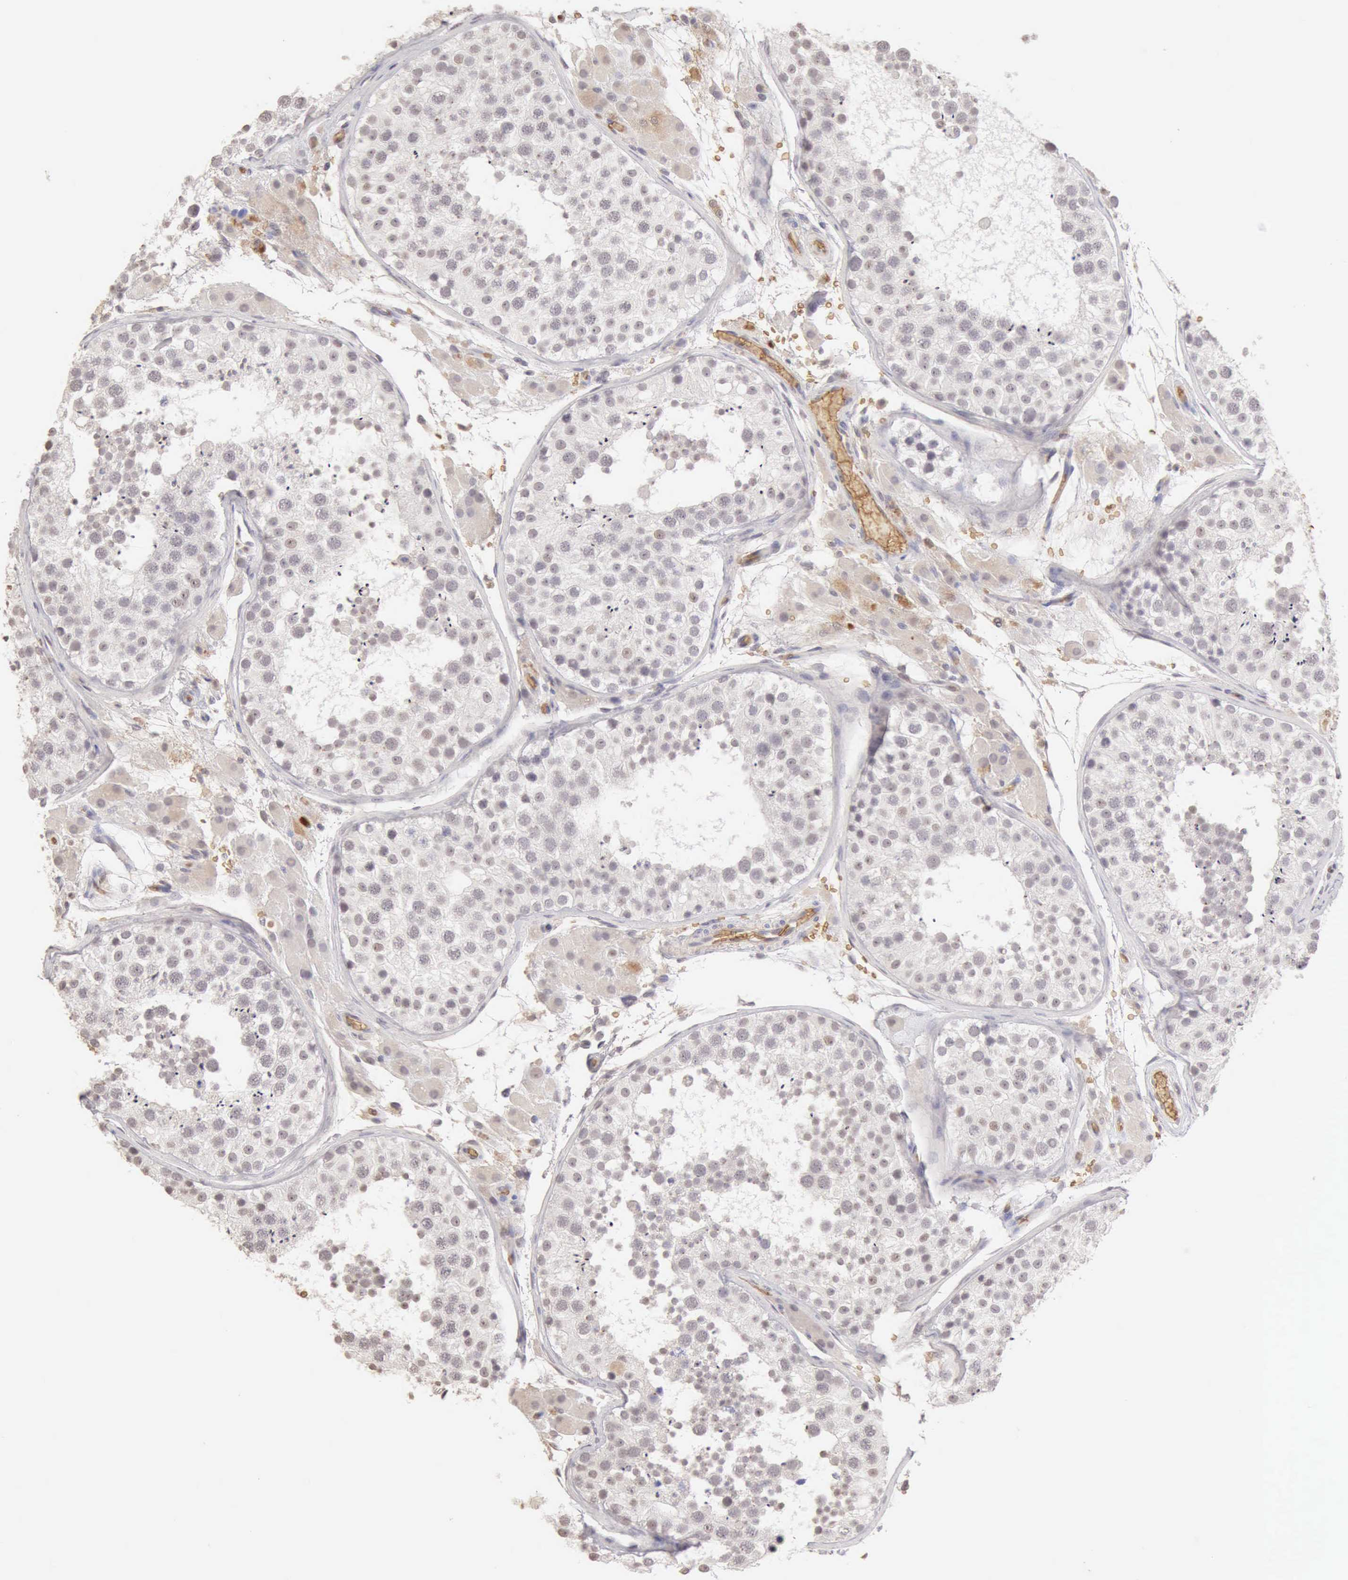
{"staining": {"intensity": "negative", "quantity": "none", "location": "none"}, "tissue": "testis", "cell_type": "Cells in seminiferous ducts", "image_type": "normal", "snomed": [{"axis": "morphology", "description": "Normal tissue, NOS"}, {"axis": "topography", "description": "Testis"}], "caption": "Image shows no significant protein positivity in cells in seminiferous ducts of benign testis. The staining is performed using DAB (3,3'-diaminobenzidine) brown chromogen with nuclei counter-stained in using hematoxylin.", "gene": "CFI", "patient": {"sex": "male", "age": 26}}